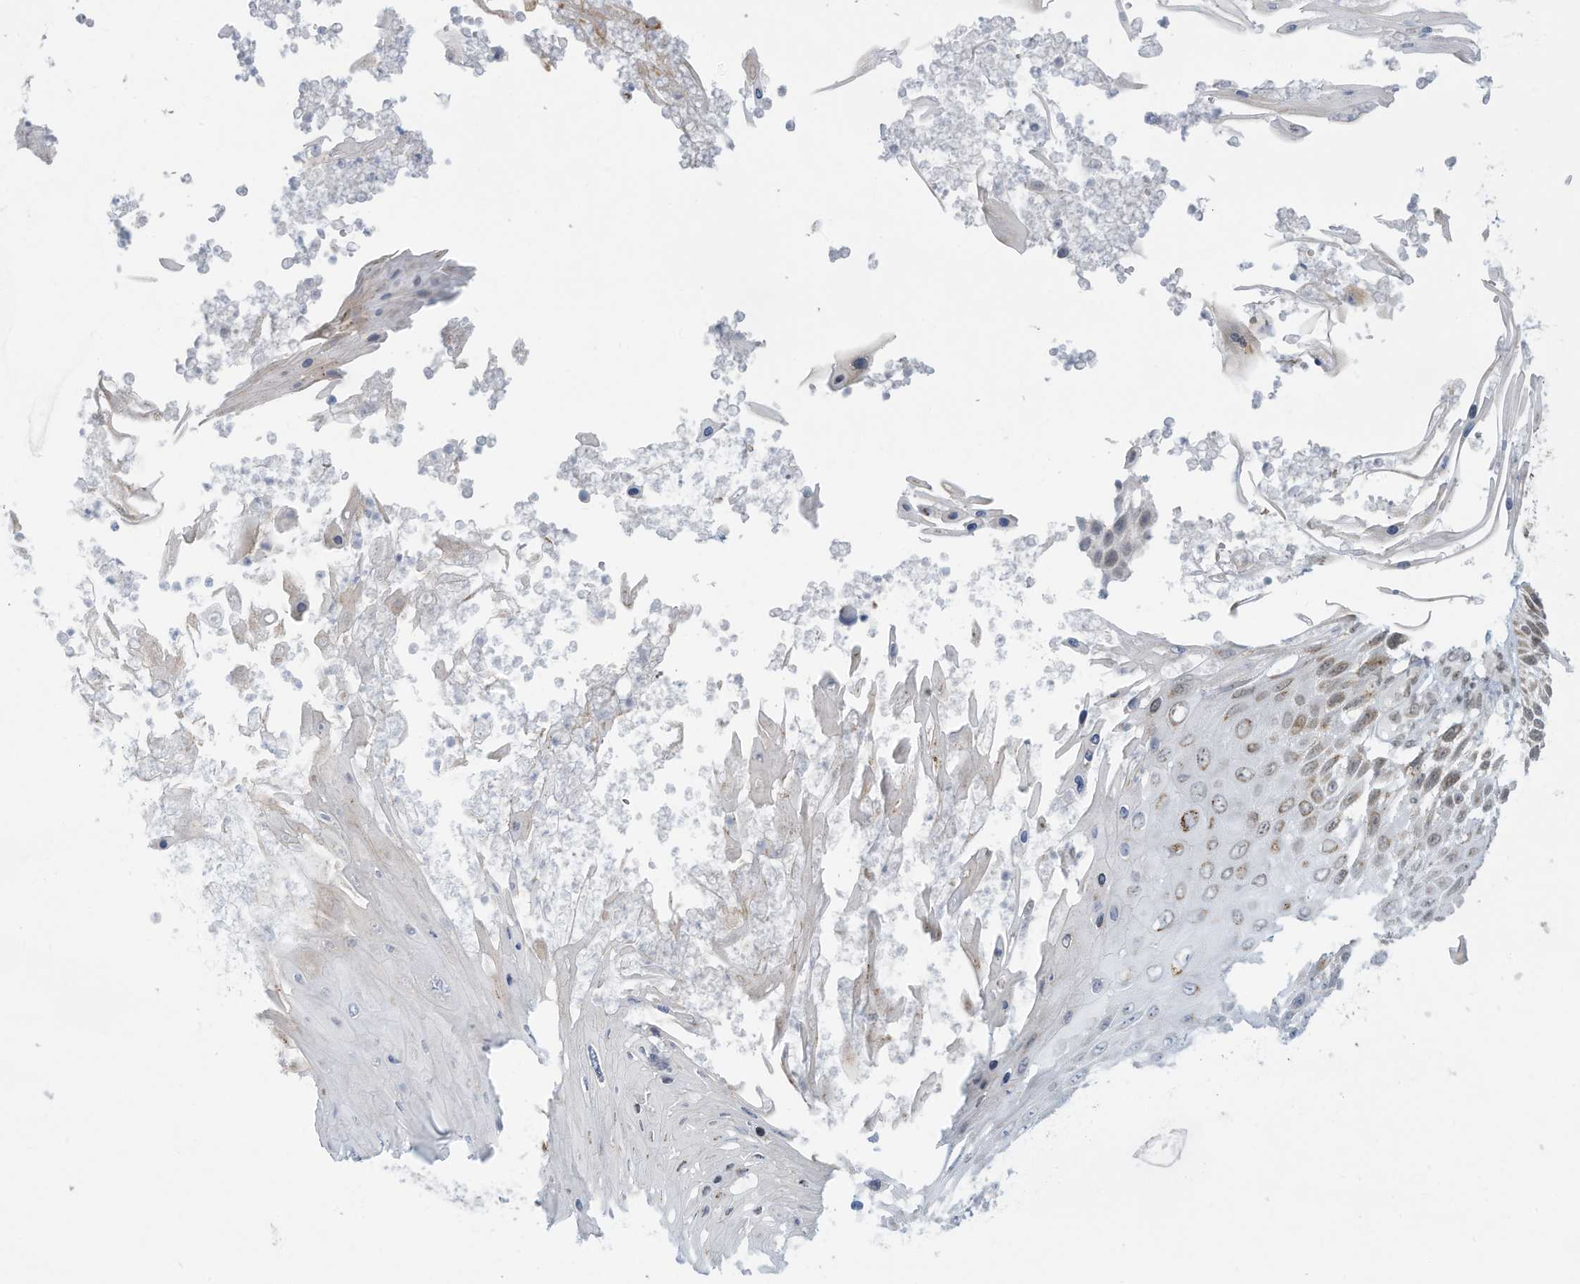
{"staining": {"intensity": "moderate", "quantity": ">75%", "location": "nuclear"}, "tissue": "skin cancer", "cell_type": "Tumor cells", "image_type": "cancer", "snomed": [{"axis": "morphology", "description": "Squamous cell carcinoma, NOS"}, {"axis": "topography", "description": "Skin"}], "caption": "Immunohistochemistry (IHC) micrograph of human skin squamous cell carcinoma stained for a protein (brown), which displays medium levels of moderate nuclear expression in about >75% of tumor cells.", "gene": "ECT2L", "patient": {"sex": "female", "age": 88}}